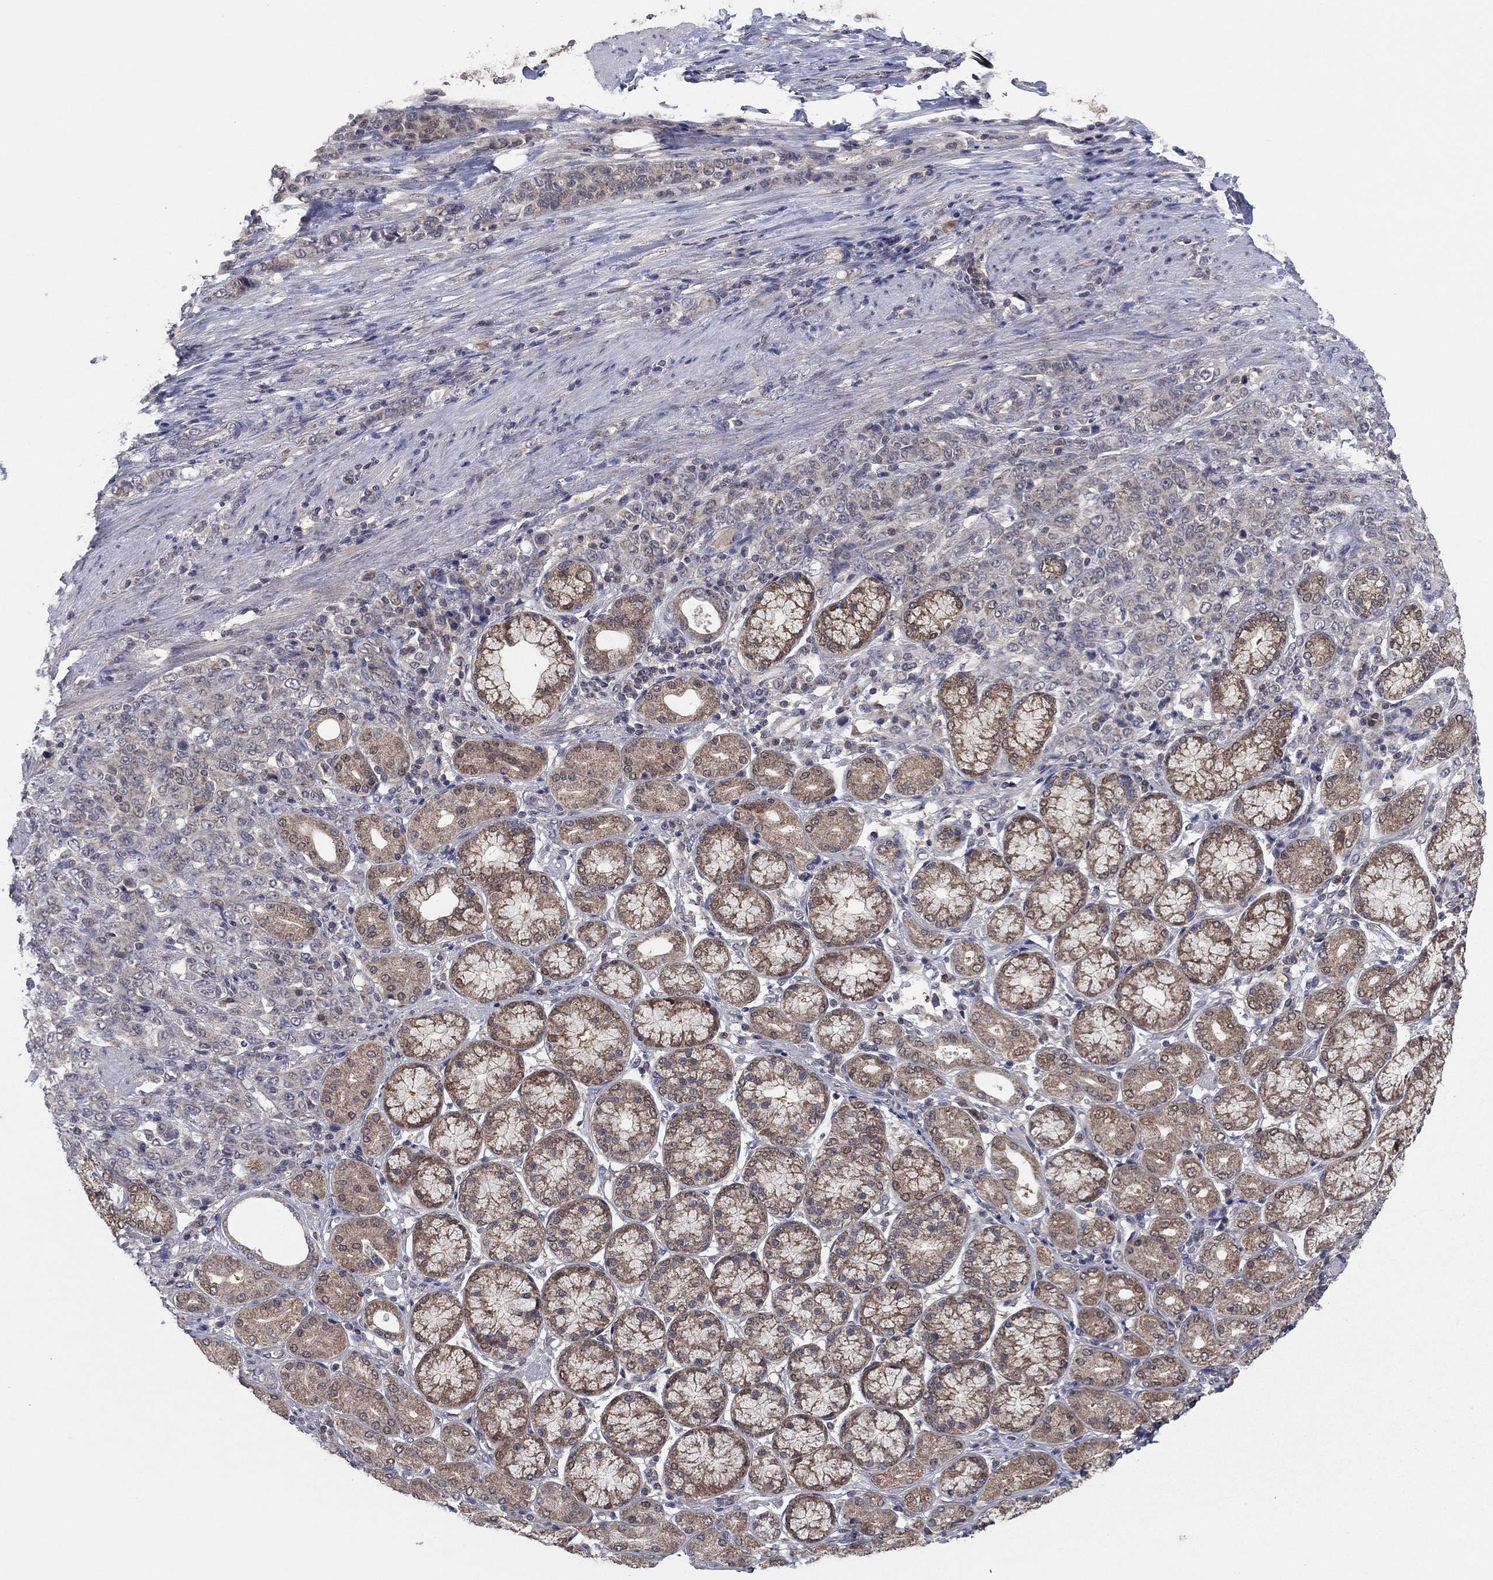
{"staining": {"intensity": "weak", "quantity": "25%-75%", "location": "cytoplasmic/membranous"}, "tissue": "stomach cancer", "cell_type": "Tumor cells", "image_type": "cancer", "snomed": [{"axis": "morphology", "description": "Normal tissue, NOS"}, {"axis": "morphology", "description": "Adenocarcinoma, NOS"}, {"axis": "topography", "description": "Stomach"}], "caption": "Protein expression analysis of stomach cancer displays weak cytoplasmic/membranous expression in approximately 25%-75% of tumor cells.", "gene": "GRHPR", "patient": {"sex": "female", "age": 79}}